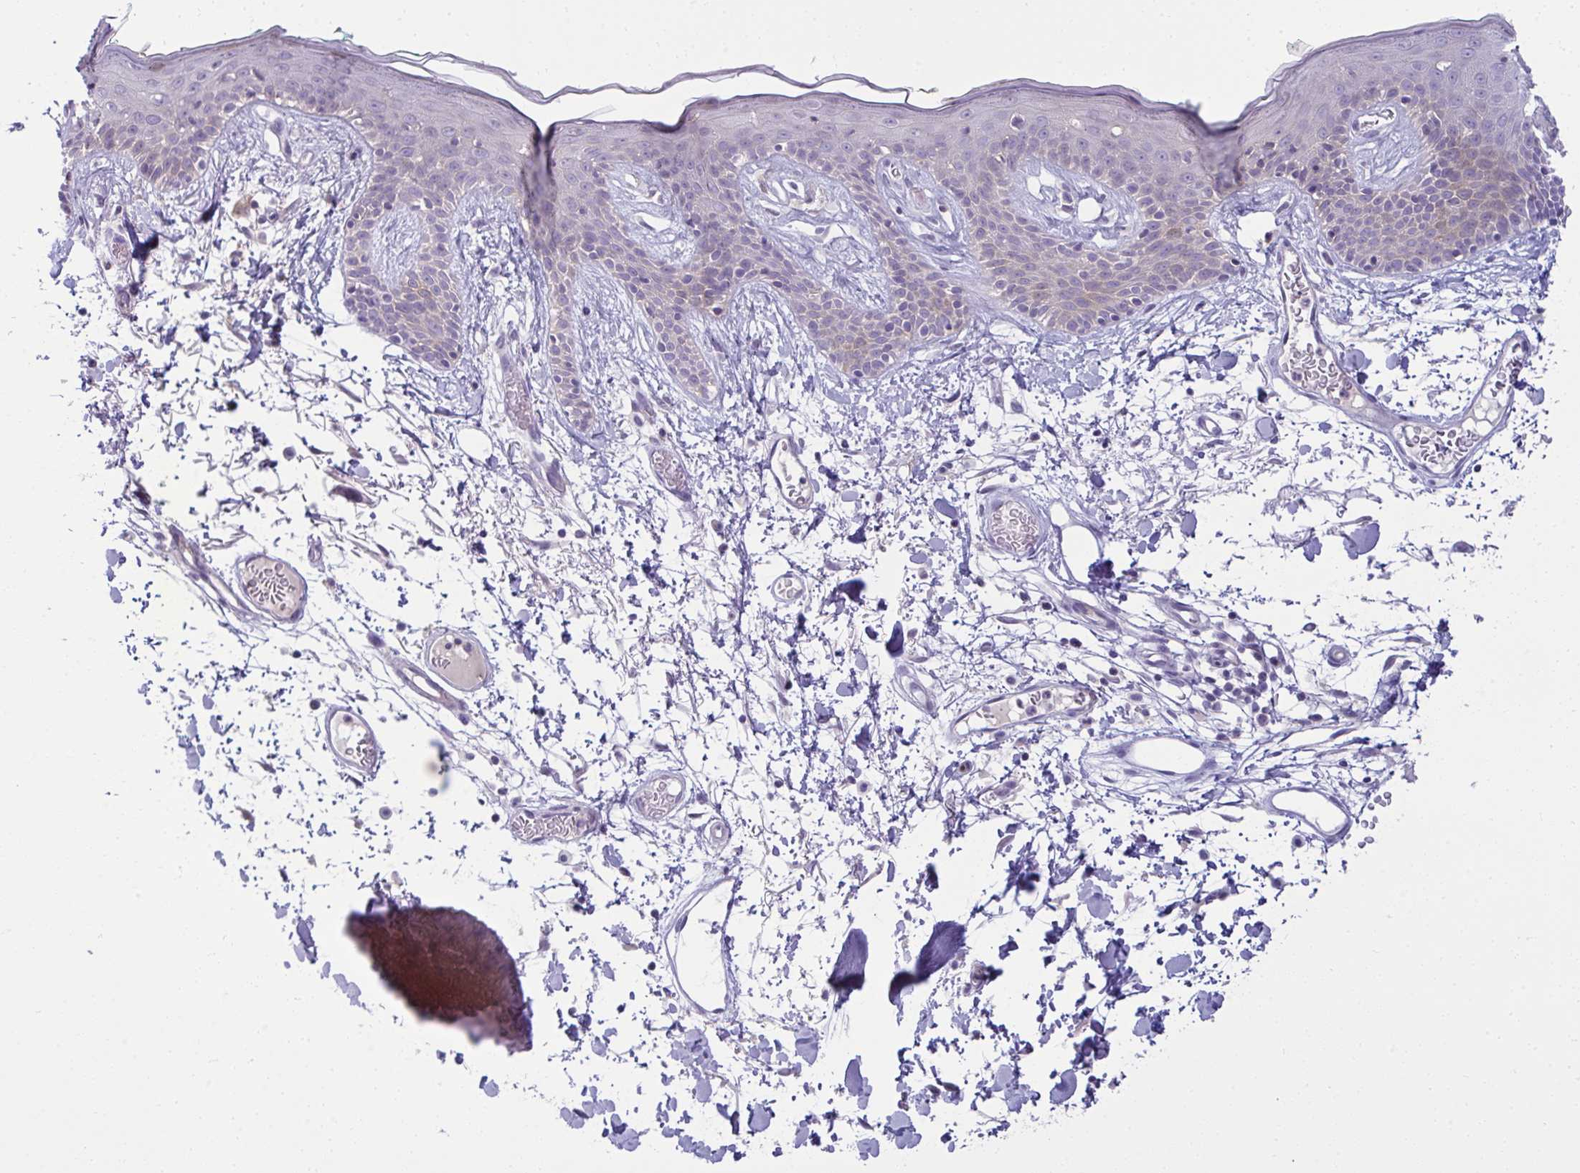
{"staining": {"intensity": "negative", "quantity": "none", "location": "none"}, "tissue": "skin", "cell_type": "Fibroblasts", "image_type": "normal", "snomed": [{"axis": "morphology", "description": "Normal tissue, NOS"}, {"axis": "topography", "description": "Skin"}], "caption": "DAB immunohistochemical staining of normal skin demonstrates no significant expression in fibroblasts.", "gene": "RANBP2", "patient": {"sex": "male", "age": 79}}